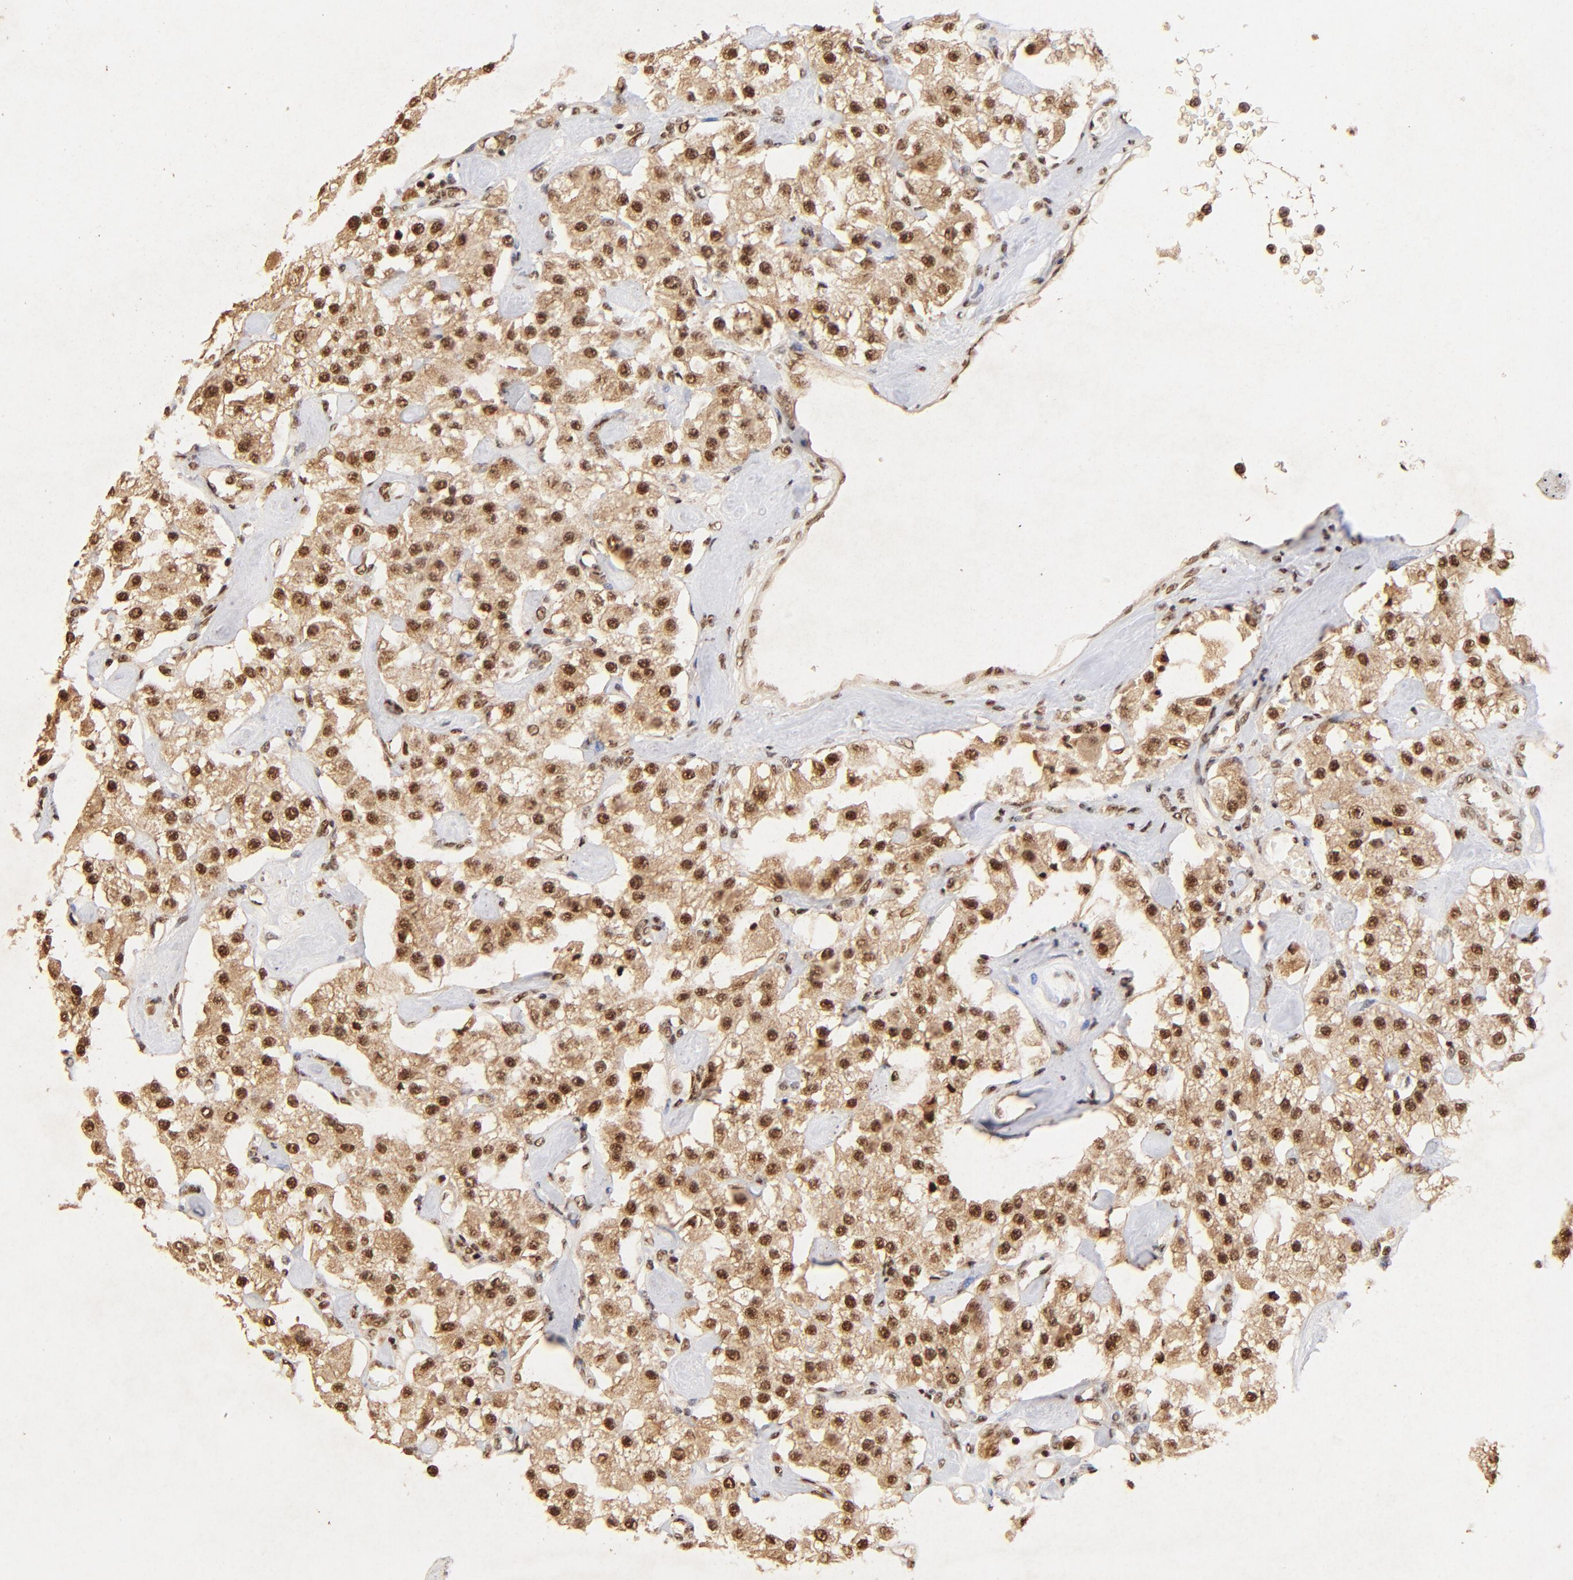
{"staining": {"intensity": "strong", "quantity": ">75%", "location": "cytoplasmic/membranous,nuclear"}, "tissue": "carcinoid", "cell_type": "Tumor cells", "image_type": "cancer", "snomed": [{"axis": "morphology", "description": "Carcinoid, malignant, NOS"}, {"axis": "topography", "description": "Pancreas"}], "caption": "This histopathology image shows IHC staining of carcinoid (malignant), with high strong cytoplasmic/membranous and nuclear positivity in approximately >75% of tumor cells.", "gene": "MED12", "patient": {"sex": "male", "age": 41}}